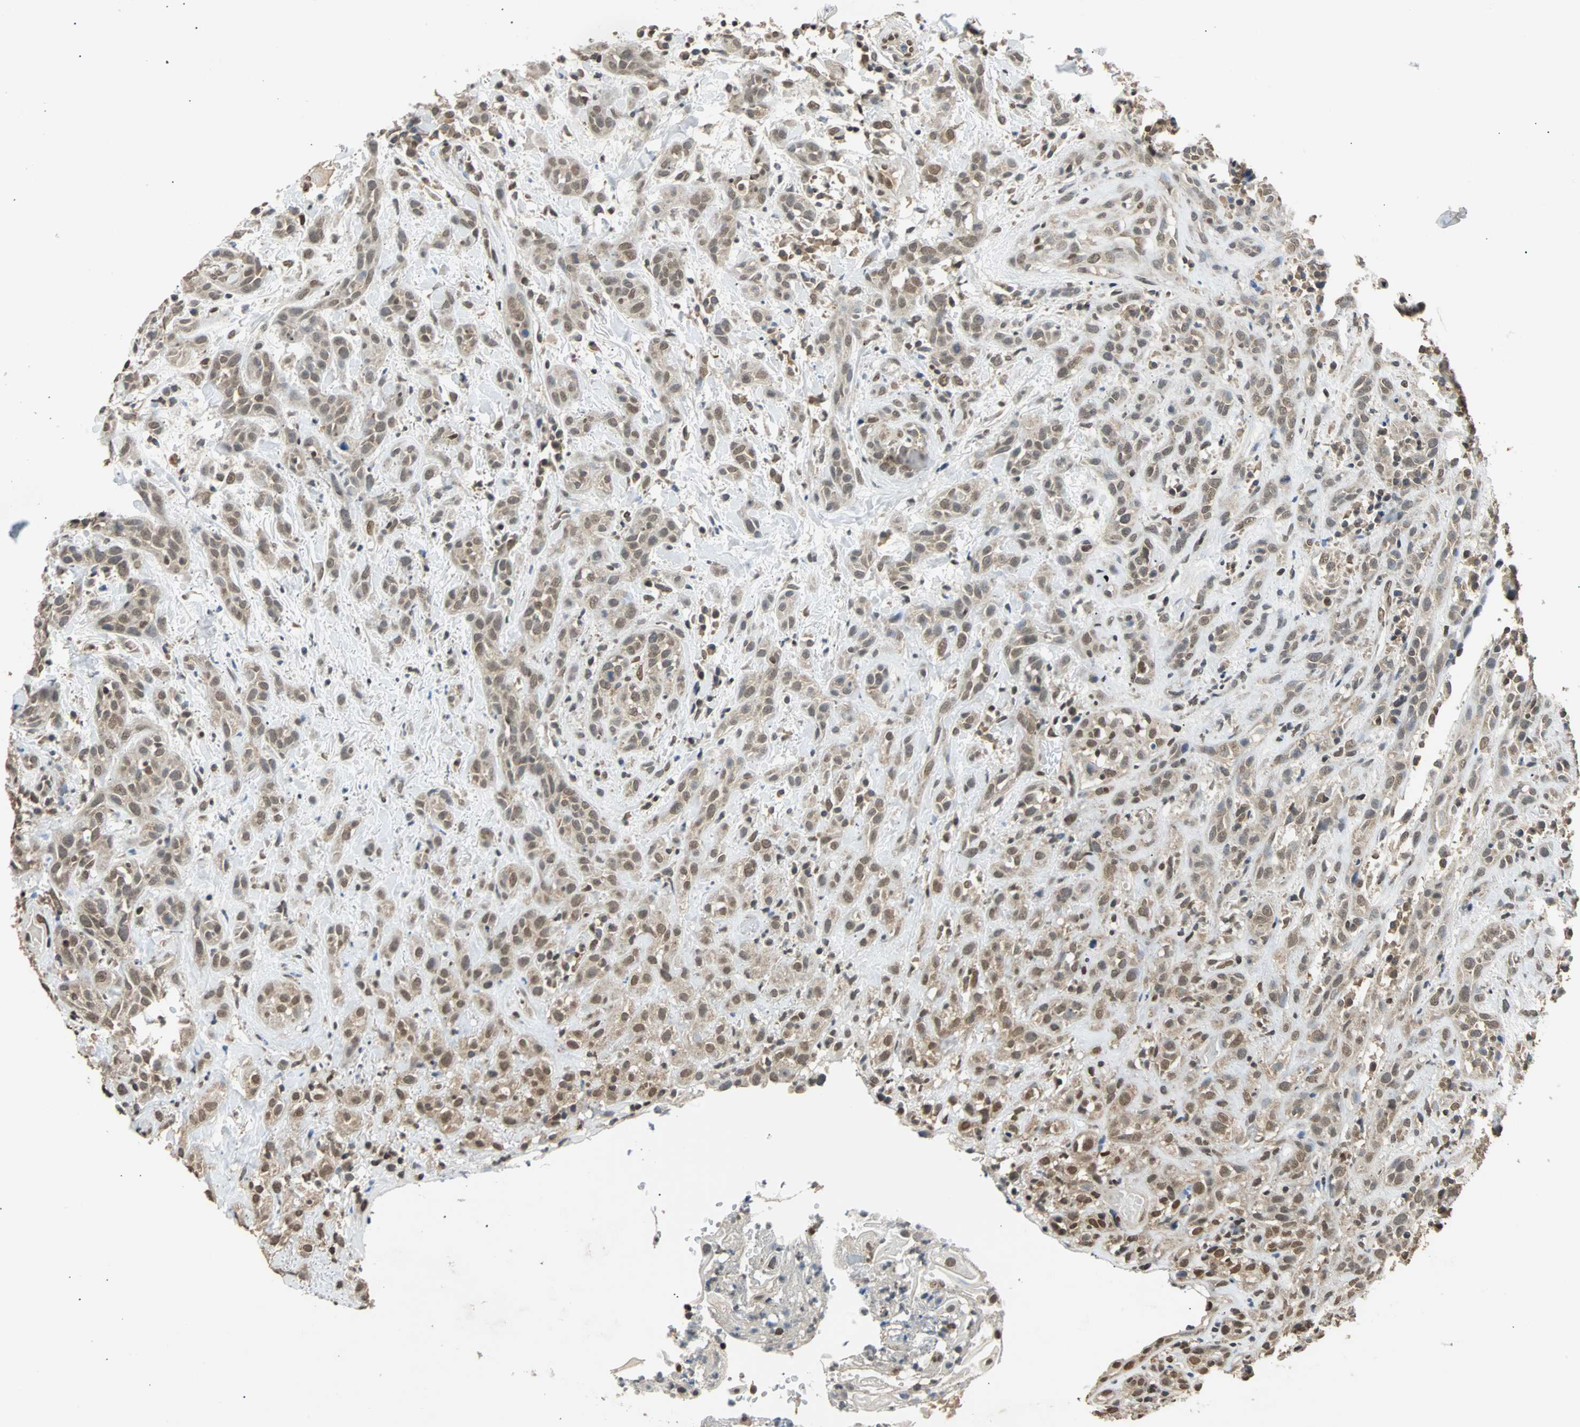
{"staining": {"intensity": "weak", "quantity": ">75%", "location": "cytoplasmic/membranous,nuclear"}, "tissue": "head and neck cancer", "cell_type": "Tumor cells", "image_type": "cancer", "snomed": [{"axis": "morphology", "description": "Squamous cell carcinoma, NOS"}, {"axis": "topography", "description": "Head-Neck"}], "caption": "Head and neck squamous cell carcinoma stained with a brown dye demonstrates weak cytoplasmic/membranous and nuclear positive staining in about >75% of tumor cells.", "gene": "PHC1", "patient": {"sex": "male", "age": 62}}